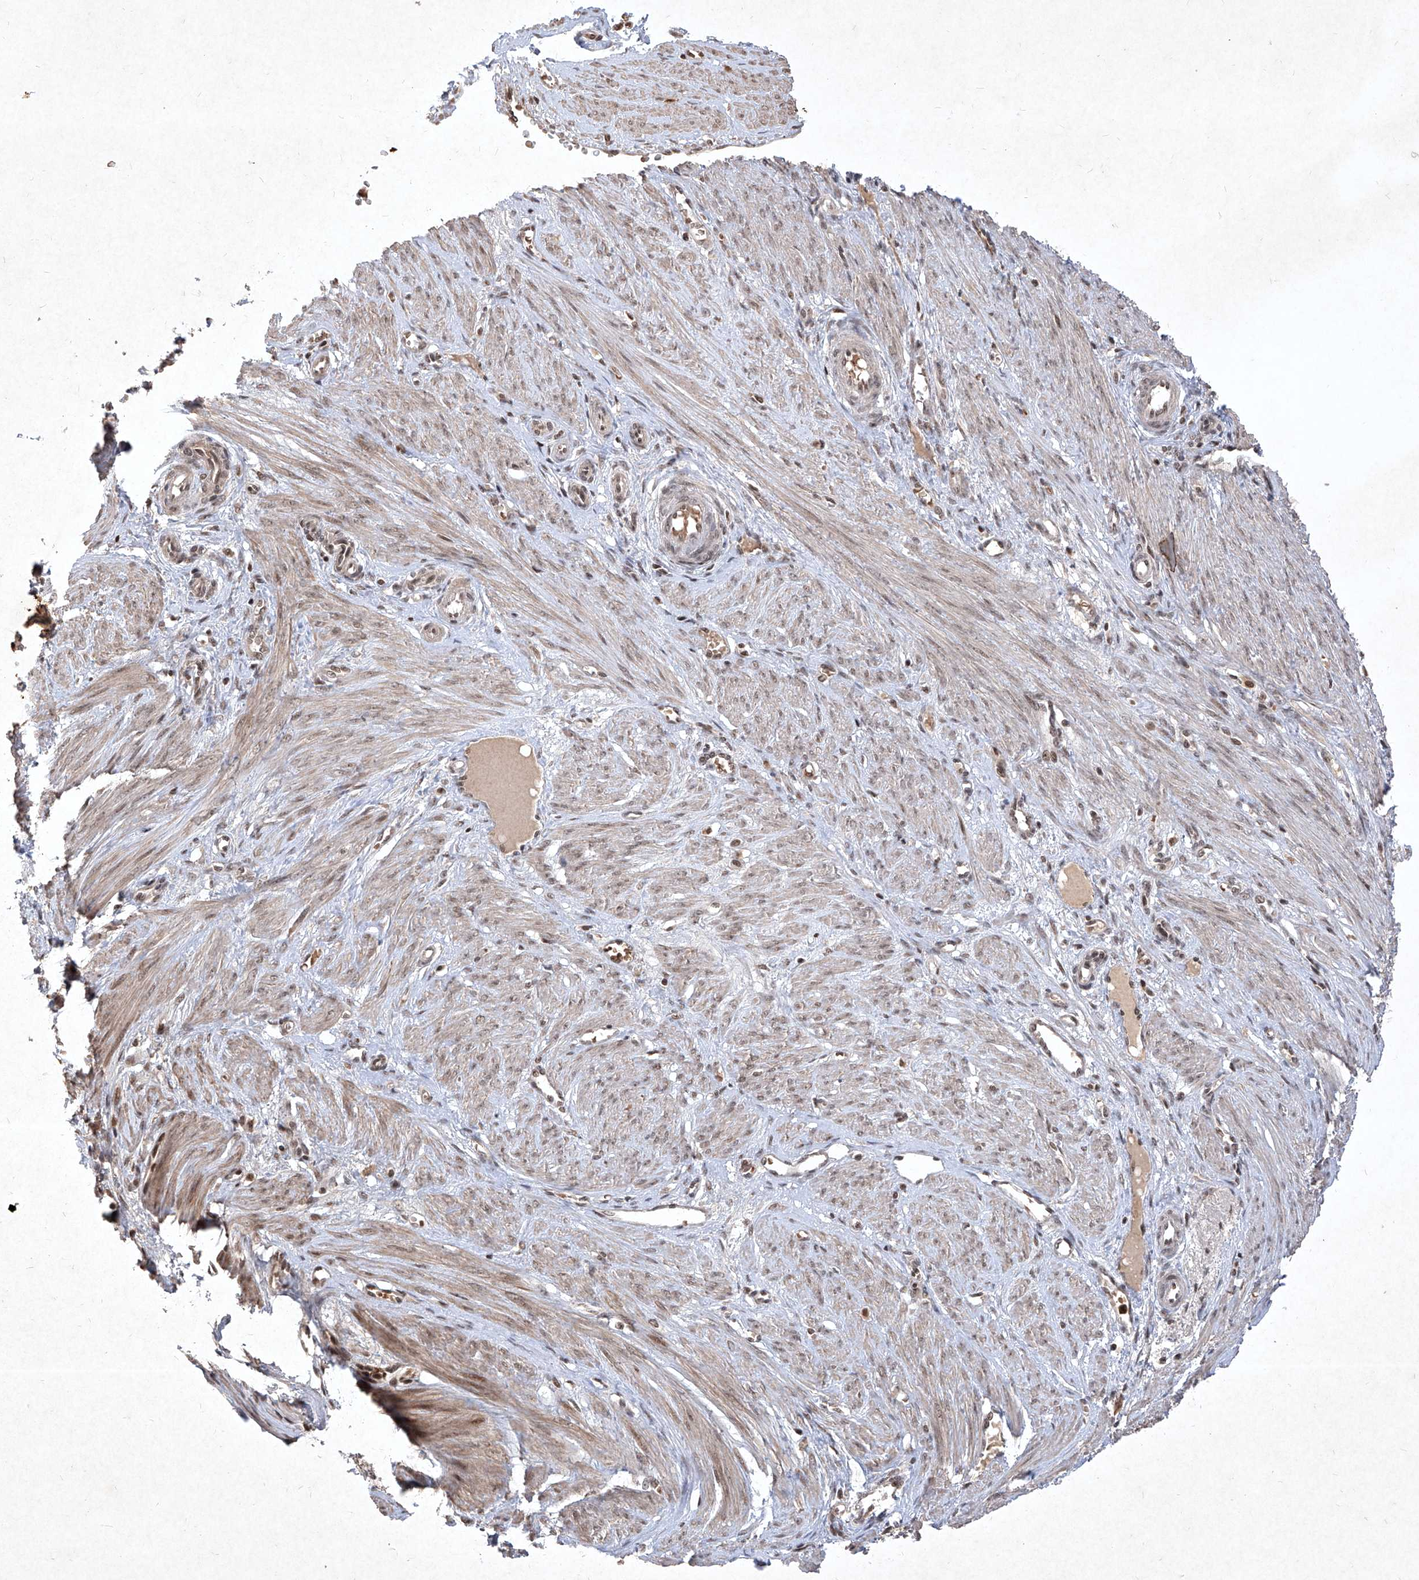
{"staining": {"intensity": "moderate", "quantity": "<25%", "location": "nuclear"}, "tissue": "endometrium", "cell_type": "Cells in endometrial stroma", "image_type": "normal", "snomed": [{"axis": "morphology", "description": "Normal tissue, NOS"}, {"axis": "topography", "description": "Endometrium"}], "caption": "Immunohistochemistry (DAB) staining of benign endometrium shows moderate nuclear protein positivity in approximately <25% of cells in endometrial stroma.", "gene": "IRF2", "patient": {"sex": "female", "age": 33}}